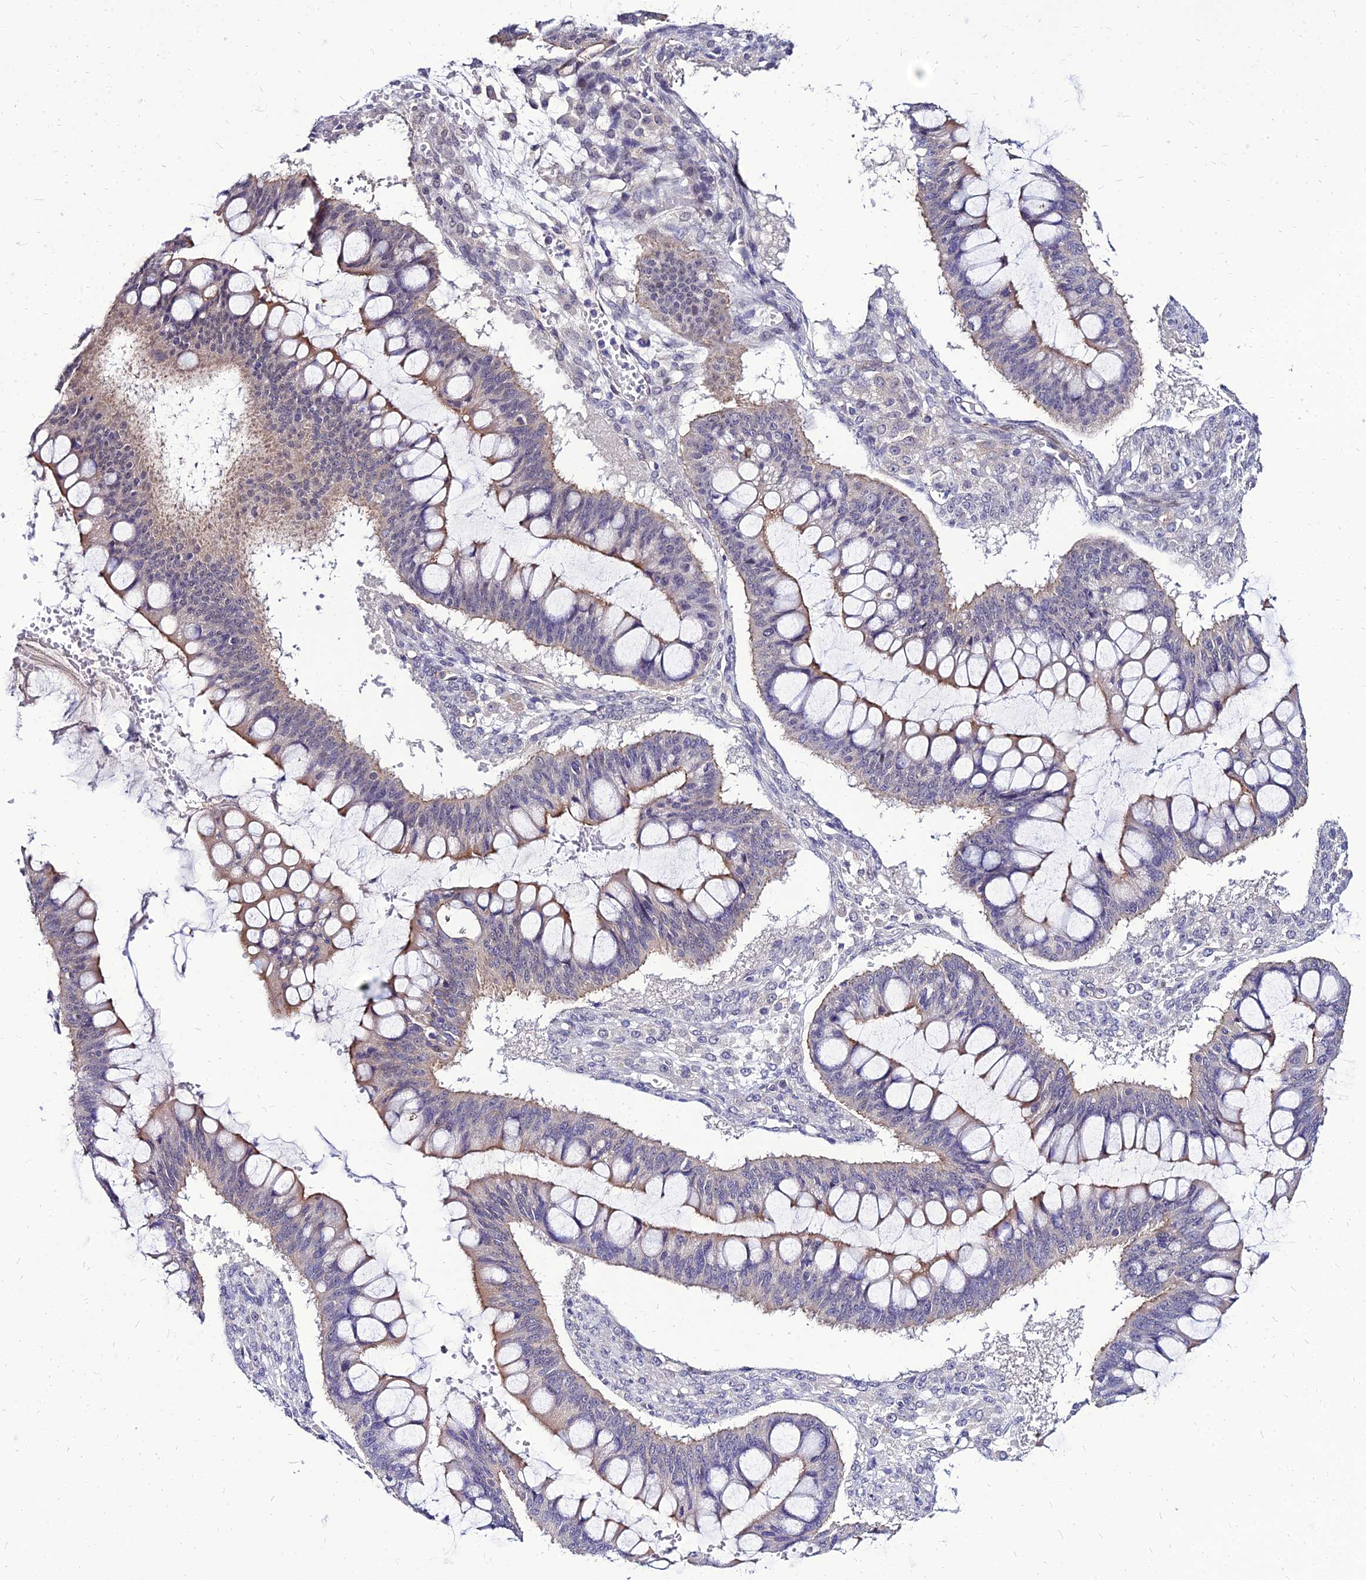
{"staining": {"intensity": "moderate", "quantity": "<25%", "location": "cytoplasmic/membranous"}, "tissue": "ovarian cancer", "cell_type": "Tumor cells", "image_type": "cancer", "snomed": [{"axis": "morphology", "description": "Cystadenocarcinoma, mucinous, NOS"}, {"axis": "topography", "description": "Ovary"}], "caption": "Immunohistochemistry micrograph of ovarian mucinous cystadenocarcinoma stained for a protein (brown), which demonstrates low levels of moderate cytoplasmic/membranous positivity in about <25% of tumor cells.", "gene": "YEATS2", "patient": {"sex": "female", "age": 73}}